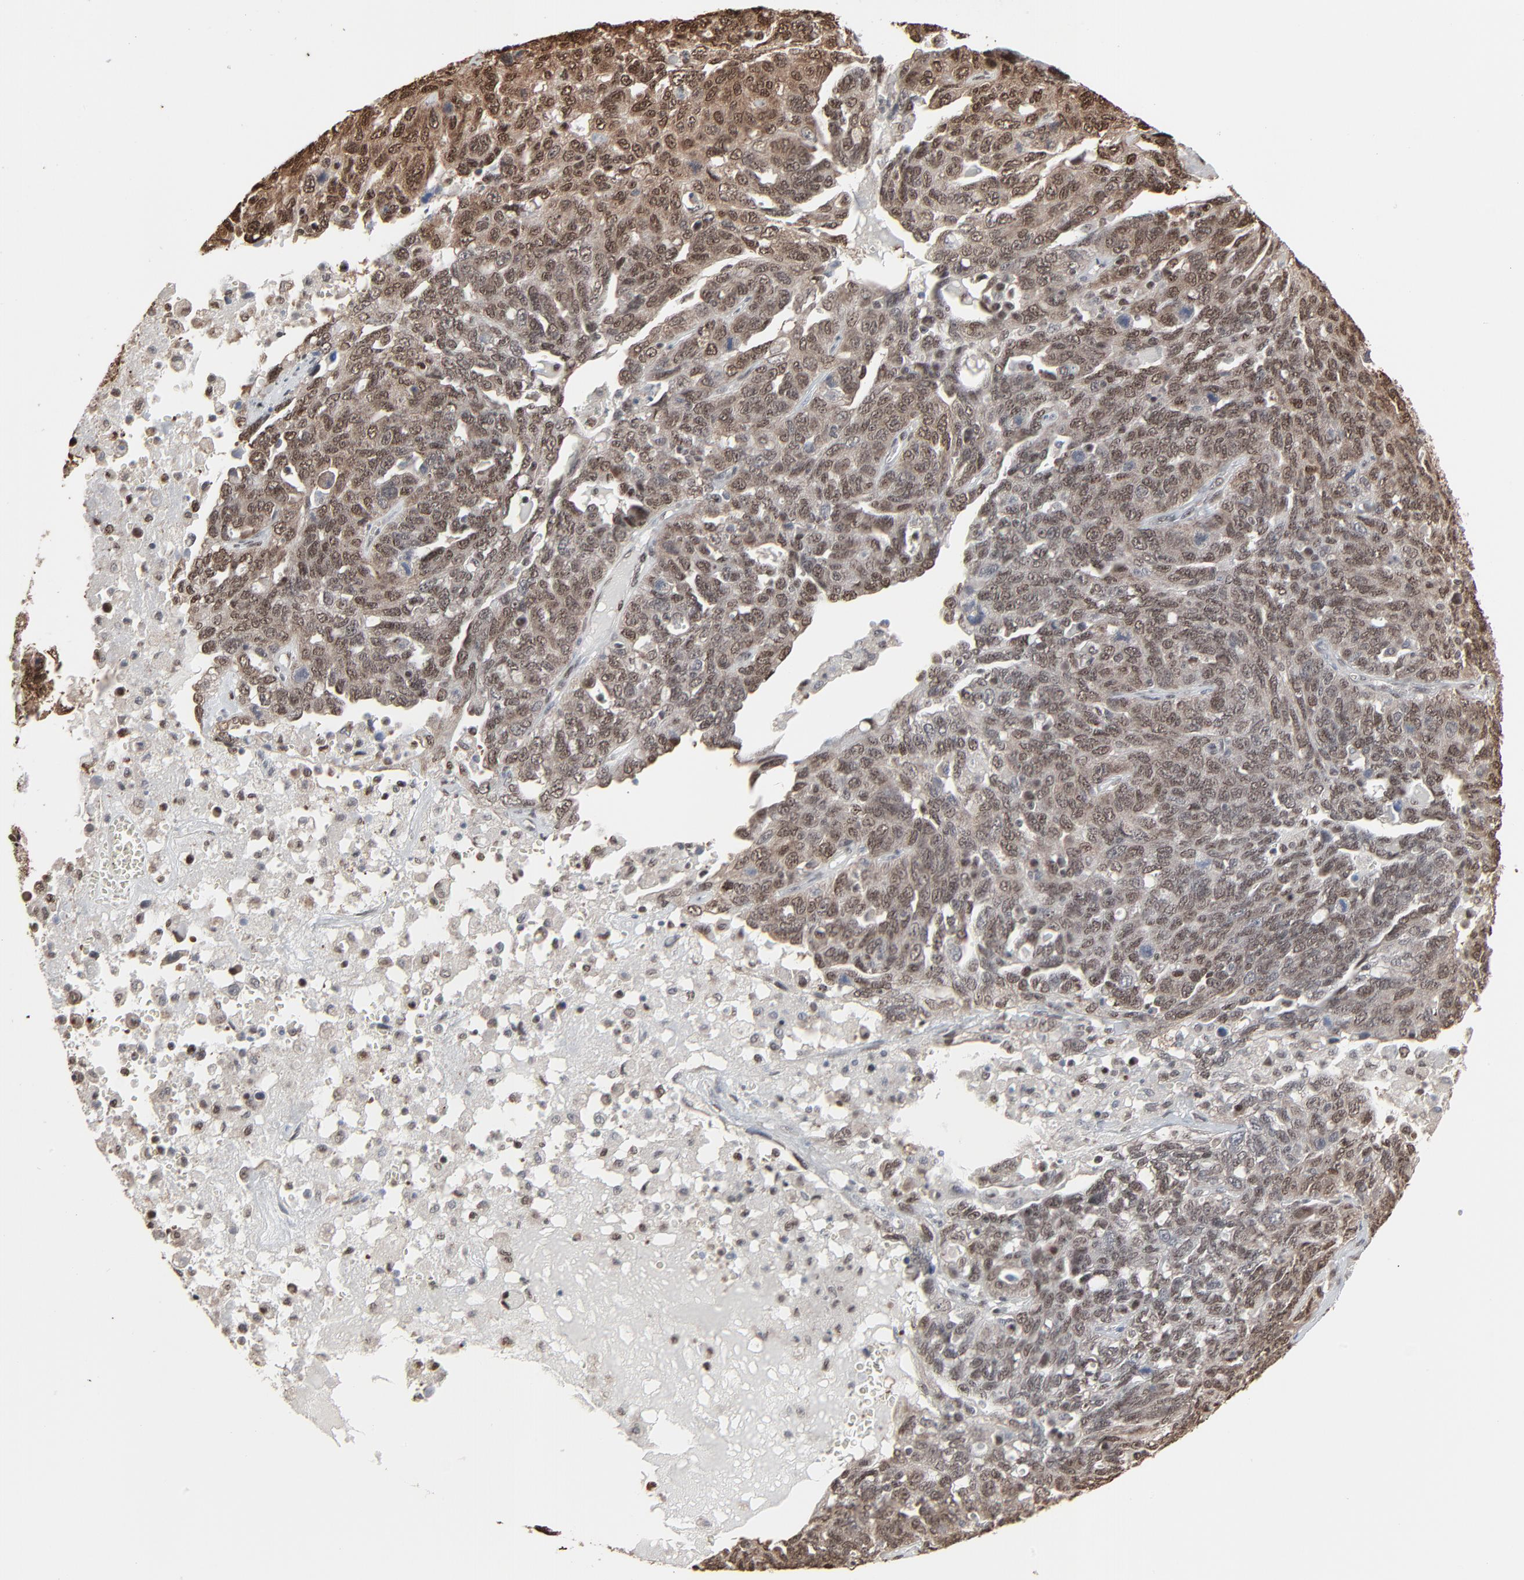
{"staining": {"intensity": "moderate", "quantity": ">75%", "location": "cytoplasmic/membranous,nuclear"}, "tissue": "ovarian cancer", "cell_type": "Tumor cells", "image_type": "cancer", "snomed": [{"axis": "morphology", "description": "Cystadenocarcinoma, serous, NOS"}, {"axis": "topography", "description": "Ovary"}], "caption": "The micrograph reveals a brown stain indicating the presence of a protein in the cytoplasmic/membranous and nuclear of tumor cells in ovarian cancer (serous cystadenocarcinoma). The protein is shown in brown color, while the nuclei are stained blue.", "gene": "MEIS2", "patient": {"sex": "female", "age": 71}}